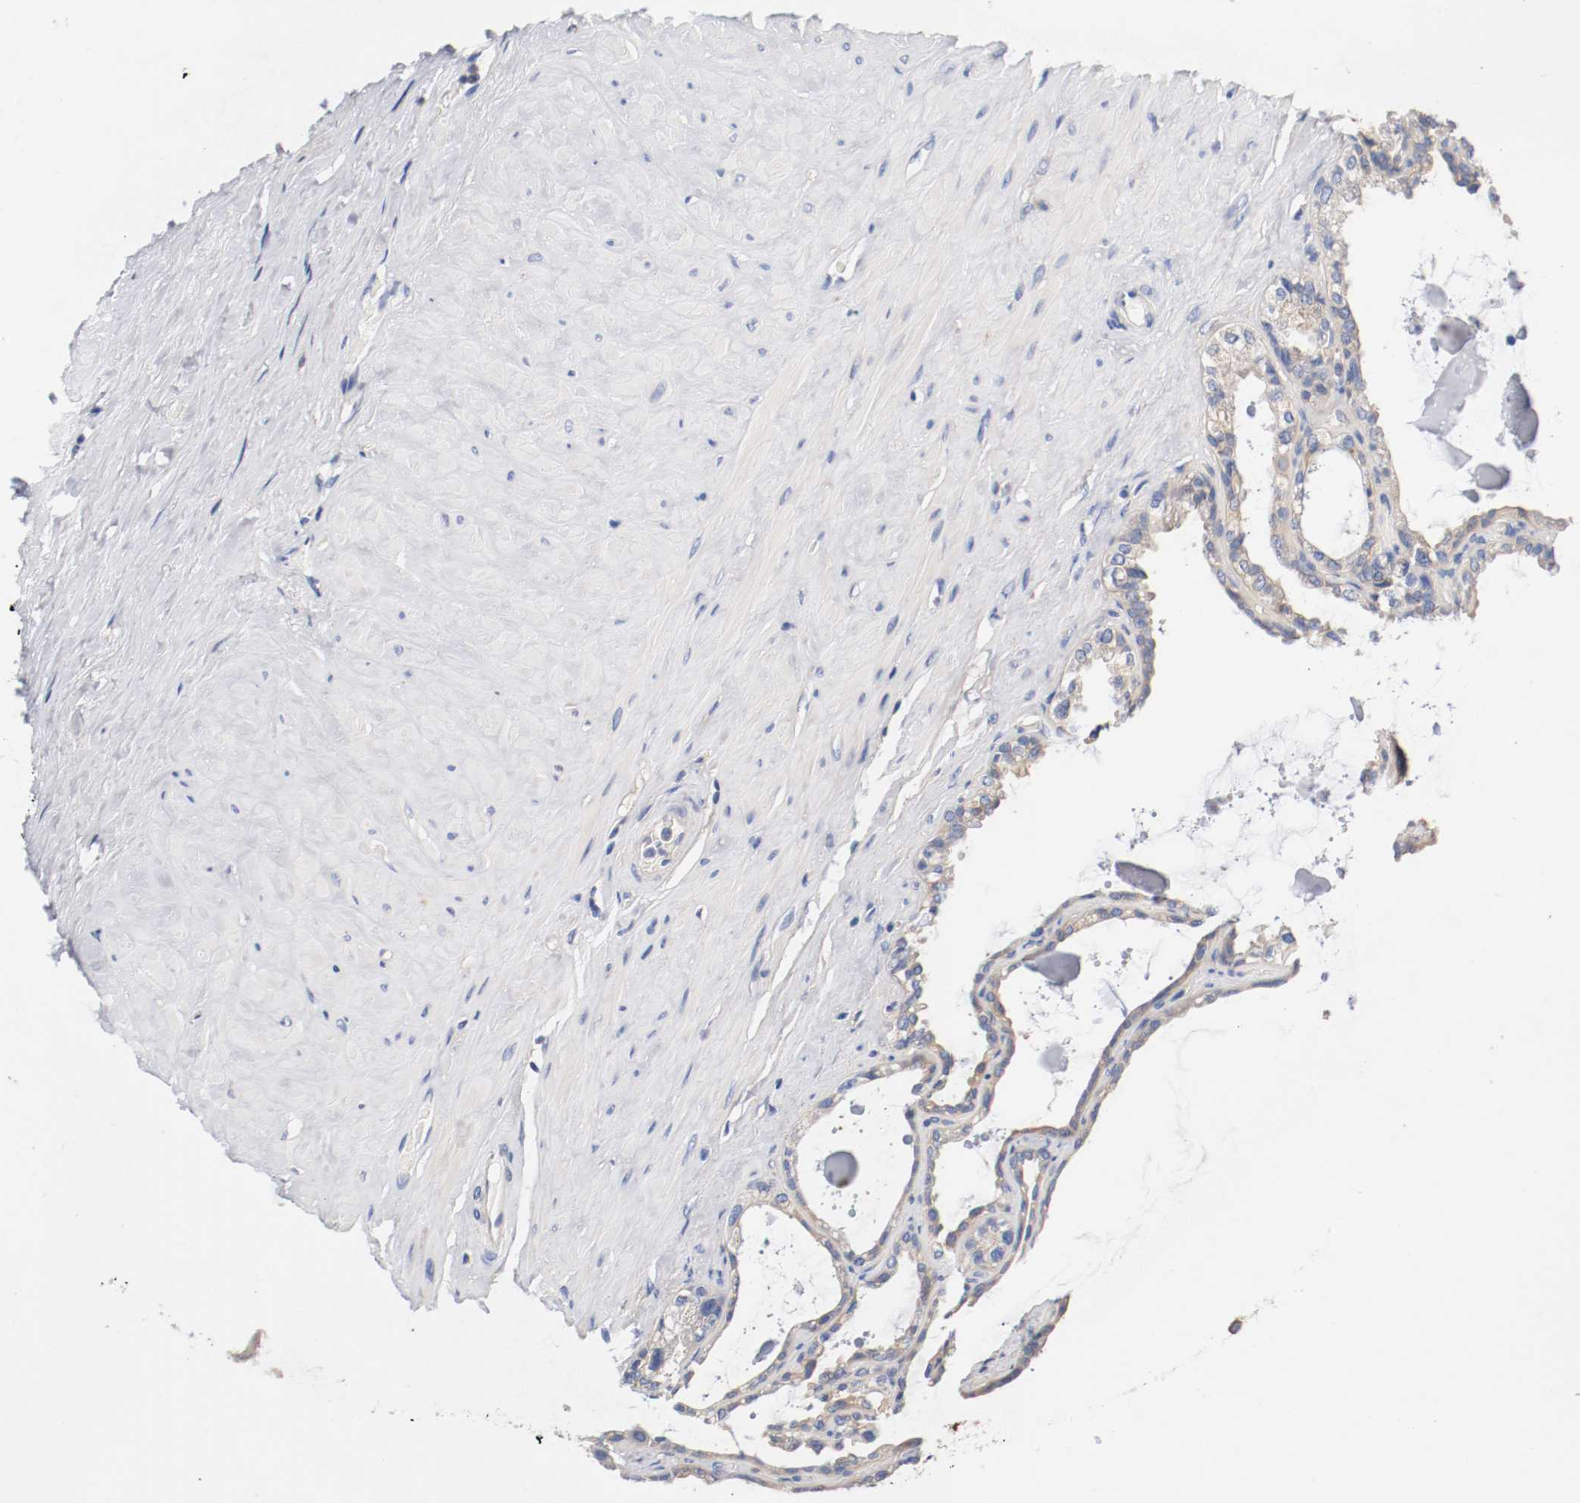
{"staining": {"intensity": "negative", "quantity": "none", "location": "none"}, "tissue": "seminal vesicle", "cell_type": "Glandular cells", "image_type": "normal", "snomed": [{"axis": "morphology", "description": "Normal tissue, NOS"}, {"axis": "morphology", "description": "Inflammation, NOS"}, {"axis": "topography", "description": "Urinary bladder"}, {"axis": "topography", "description": "Prostate"}, {"axis": "topography", "description": "Seminal veicle"}], "caption": "High magnification brightfield microscopy of normal seminal vesicle stained with DAB (brown) and counterstained with hematoxylin (blue): glandular cells show no significant expression.", "gene": "HGS", "patient": {"sex": "male", "age": 82}}